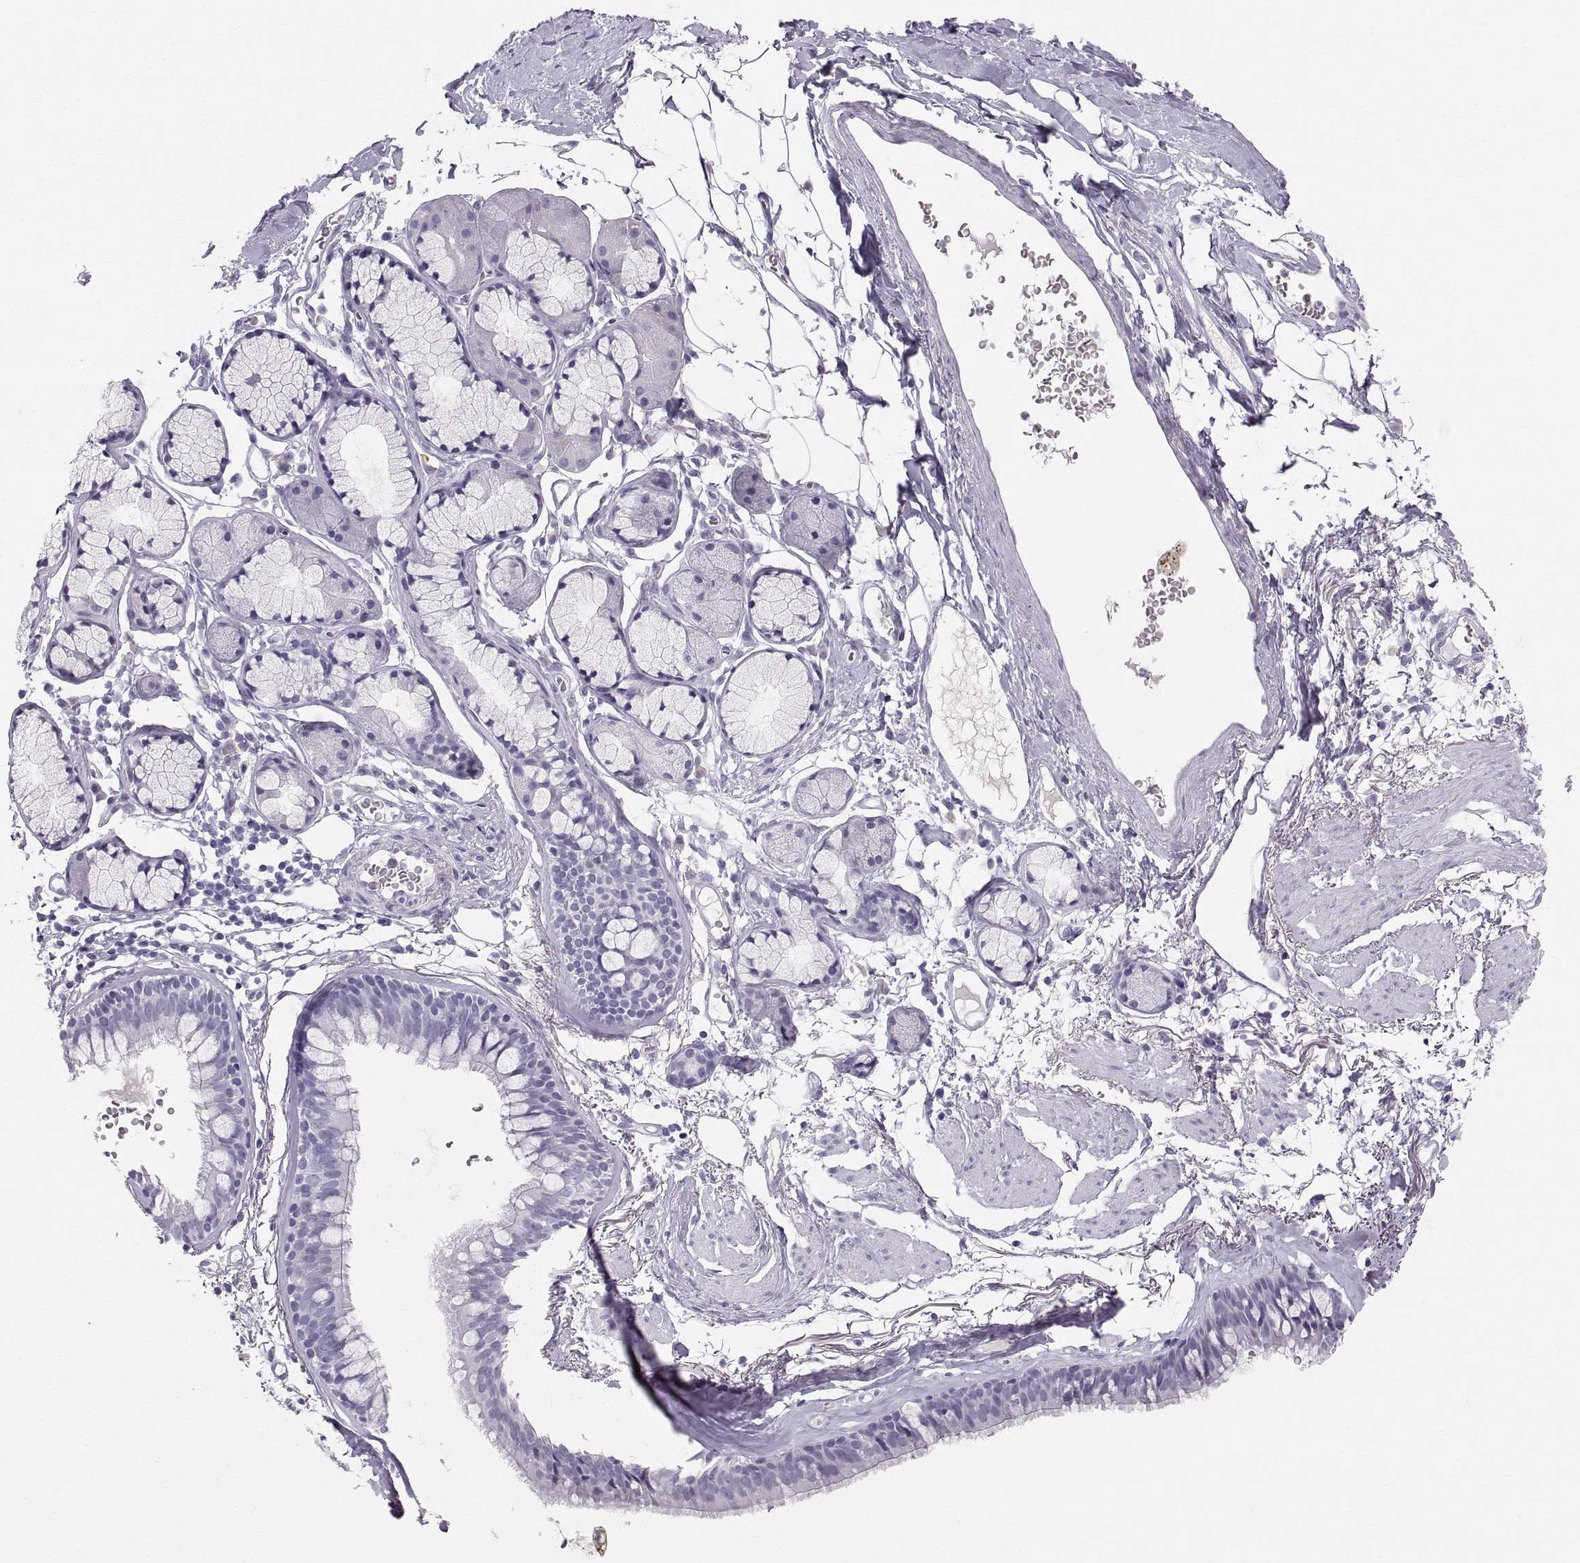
{"staining": {"intensity": "negative", "quantity": "none", "location": "none"}, "tissue": "bronchus", "cell_type": "Respiratory epithelial cells", "image_type": "normal", "snomed": [{"axis": "morphology", "description": "Normal tissue, NOS"}, {"axis": "morphology", "description": "Squamous cell carcinoma, NOS"}, {"axis": "topography", "description": "Cartilage tissue"}, {"axis": "topography", "description": "Bronchus"}], "caption": "Bronchus stained for a protein using immunohistochemistry (IHC) shows no staining respiratory epithelial cells.", "gene": "SLC22A6", "patient": {"sex": "male", "age": 72}}